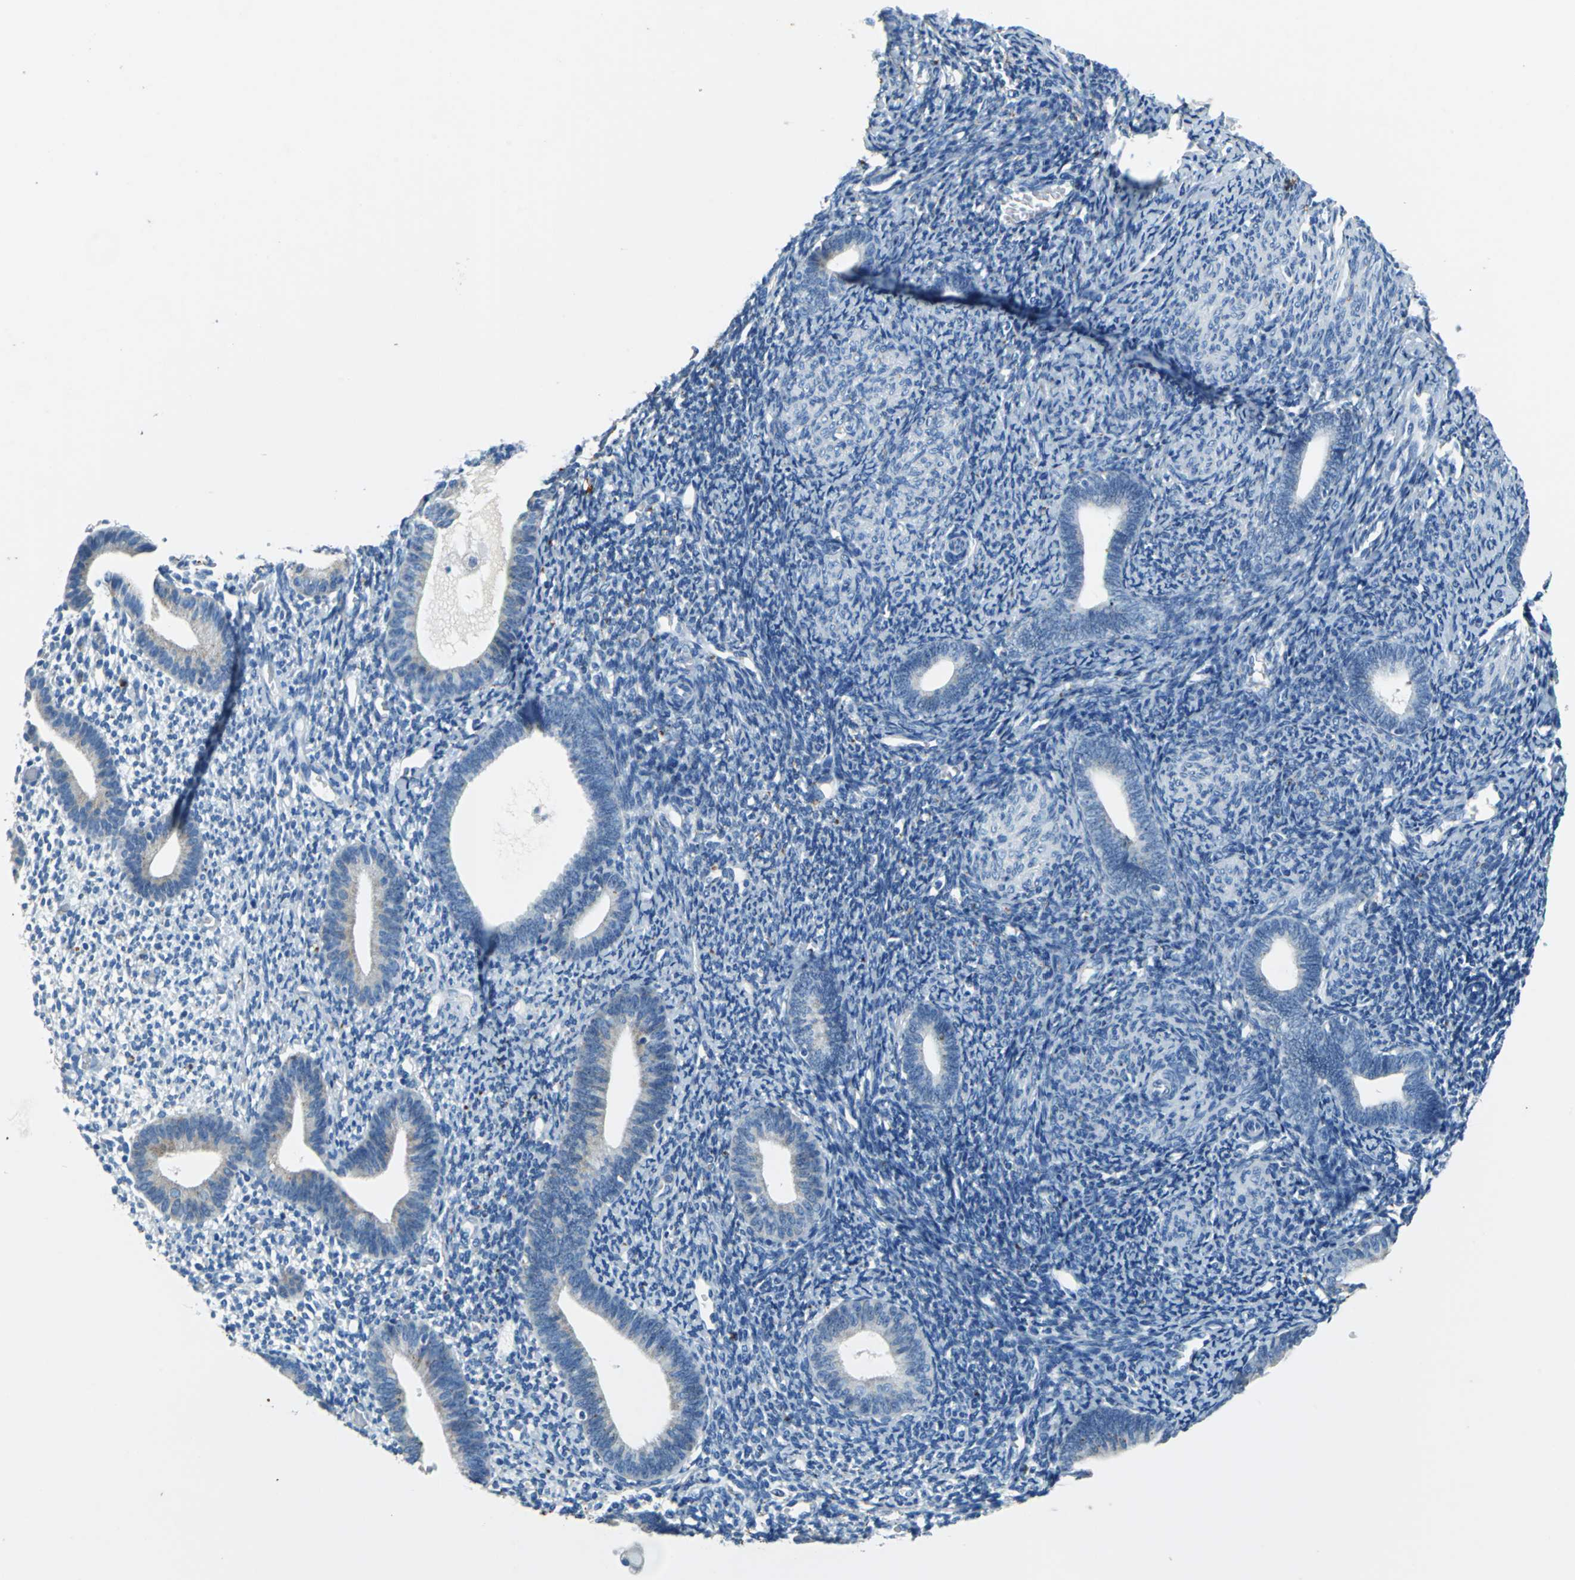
{"staining": {"intensity": "negative", "quantity": "none", "location": "none"}, "tissue": "endometrium", "cell_type": "Cells in endometrial stroma", "image_type": "normal", "snomed": [{"axis": "morphology", "description": "Normal tissue, NOS"}, {"axis": "topography", "description": "Smooth muscle"}, {"axis": "topography", "description": "Endometrium"}], "caption": "Immunohistochemistry (IHC) image of benign endometrium: endometrium stained with DAB (3,3'-diaminobenzidine) demonstrates no significant protein positivity in cells in endometrial stroma.", "gene": "TEX264", "patient": {"sex": "female", "age": 57}}